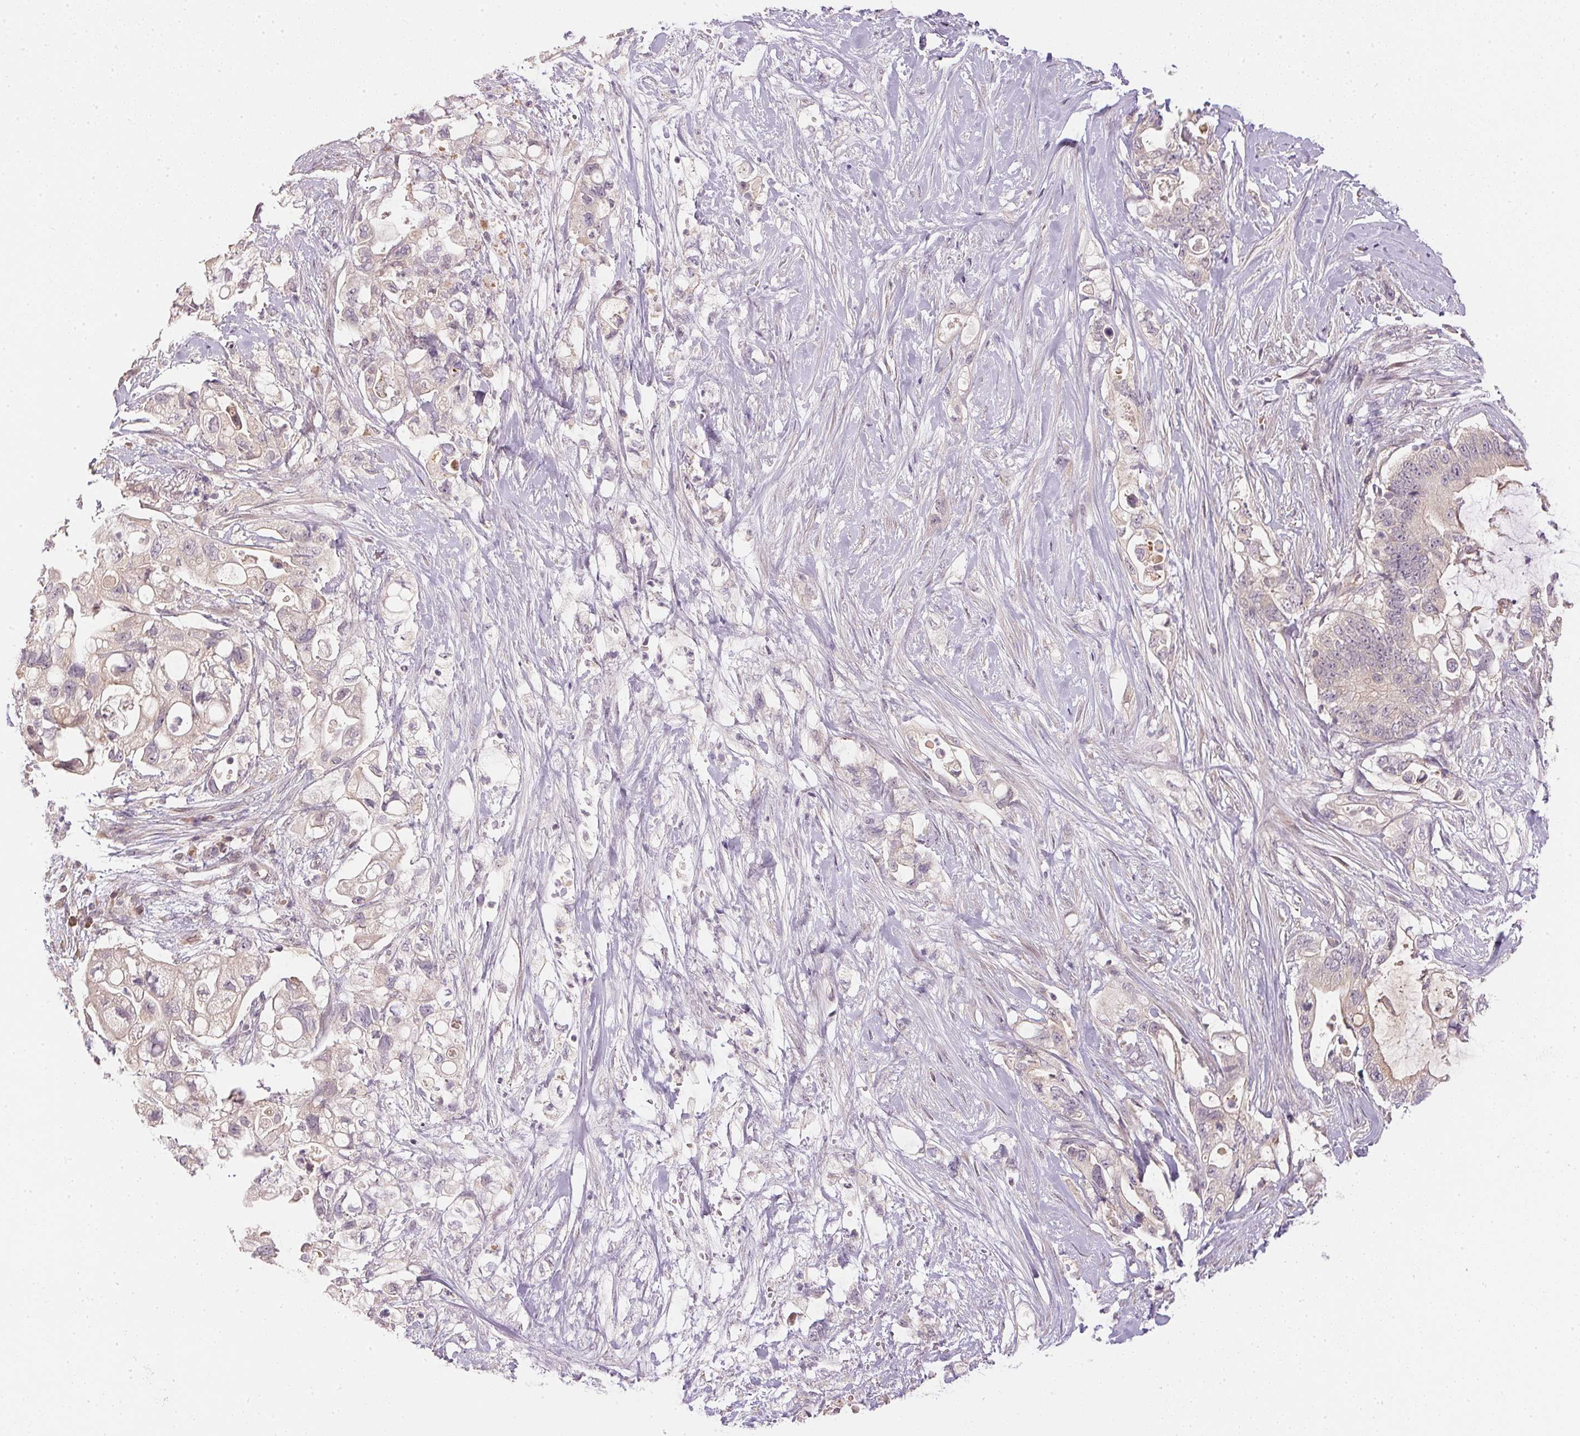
{"staining": {"intensity": "negative", "quantity": "none", "location": "none"}, "tissue": "pancreatic cancer", "cell_type": "Tumor cells", "image_type": "cancer", "snomed": [{"axis": "morphology", "description": "Adenocarcinoma, NOS"}, {"axis": "topography", "description": "Pancreas"}], "caption": "An image of human pancreatic cancer (adenocarcinoma) is negative for staining in tumor cells. (DAB IHC visualized using brightfield microscopy, high magnification).", "gene": "TTC23L", "patient": {"sex": "female", "age": 72}}